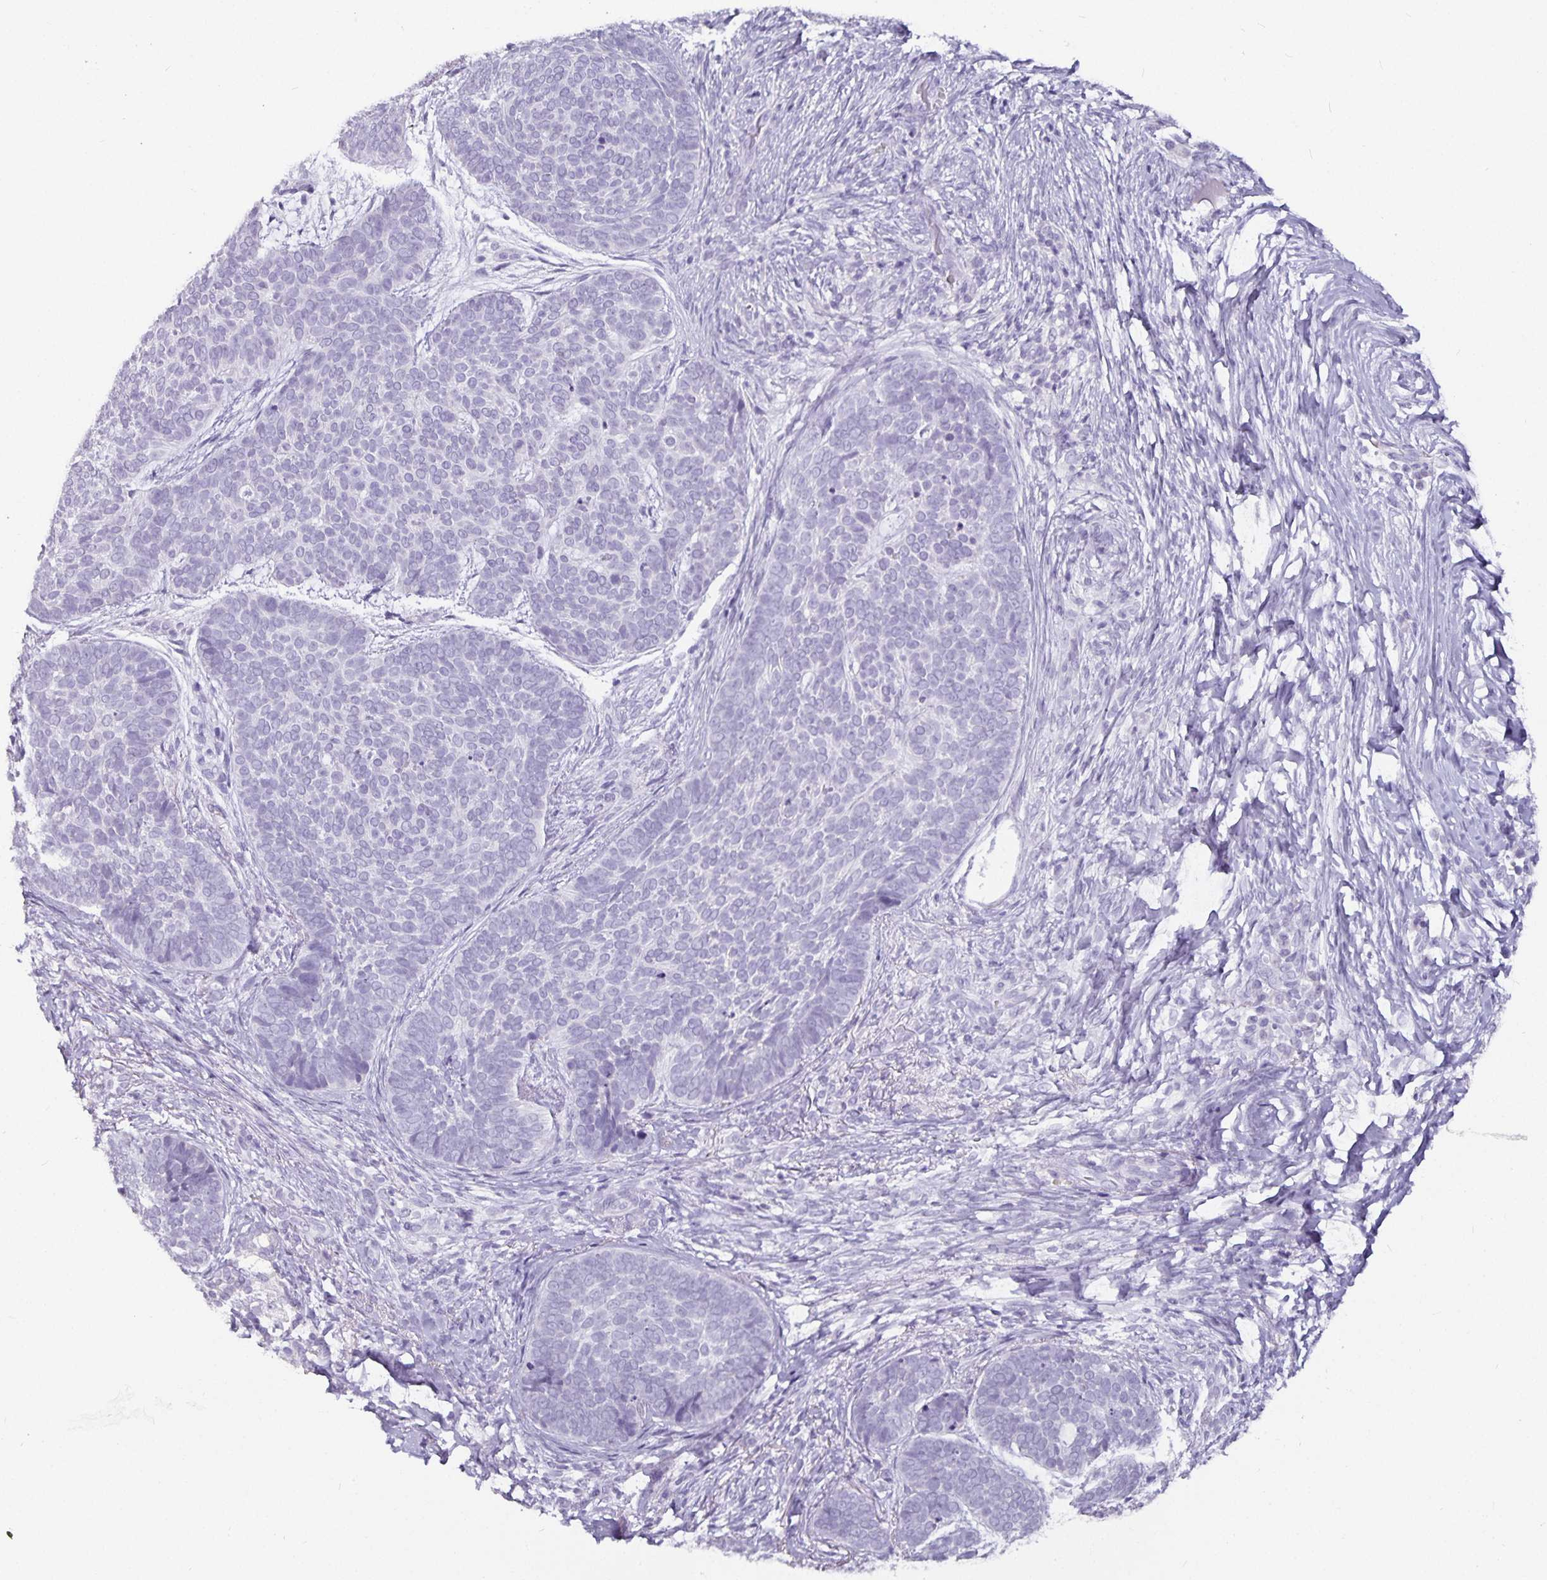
{"staining": {"intensity": "negative", "quantity": "none", "location": "none"}, "tissue": "skin cancer", "cell_type": "Tumor cells", "image_type": "cancer", "snomed": [{"axis": "morphology", "description": "Basal cell carcinoma"}, {"axis": "topography", "description": "Skin"}, {"axis": "topography", "description": "Skin of nose"}], "caption": "A histopathology image of human skin basal cell carcinoma is negative for staining in tumor cells. (DAB IHC, high magnification).", "gene": "CA12", "patient": {"sex": "female", "age": 81}}